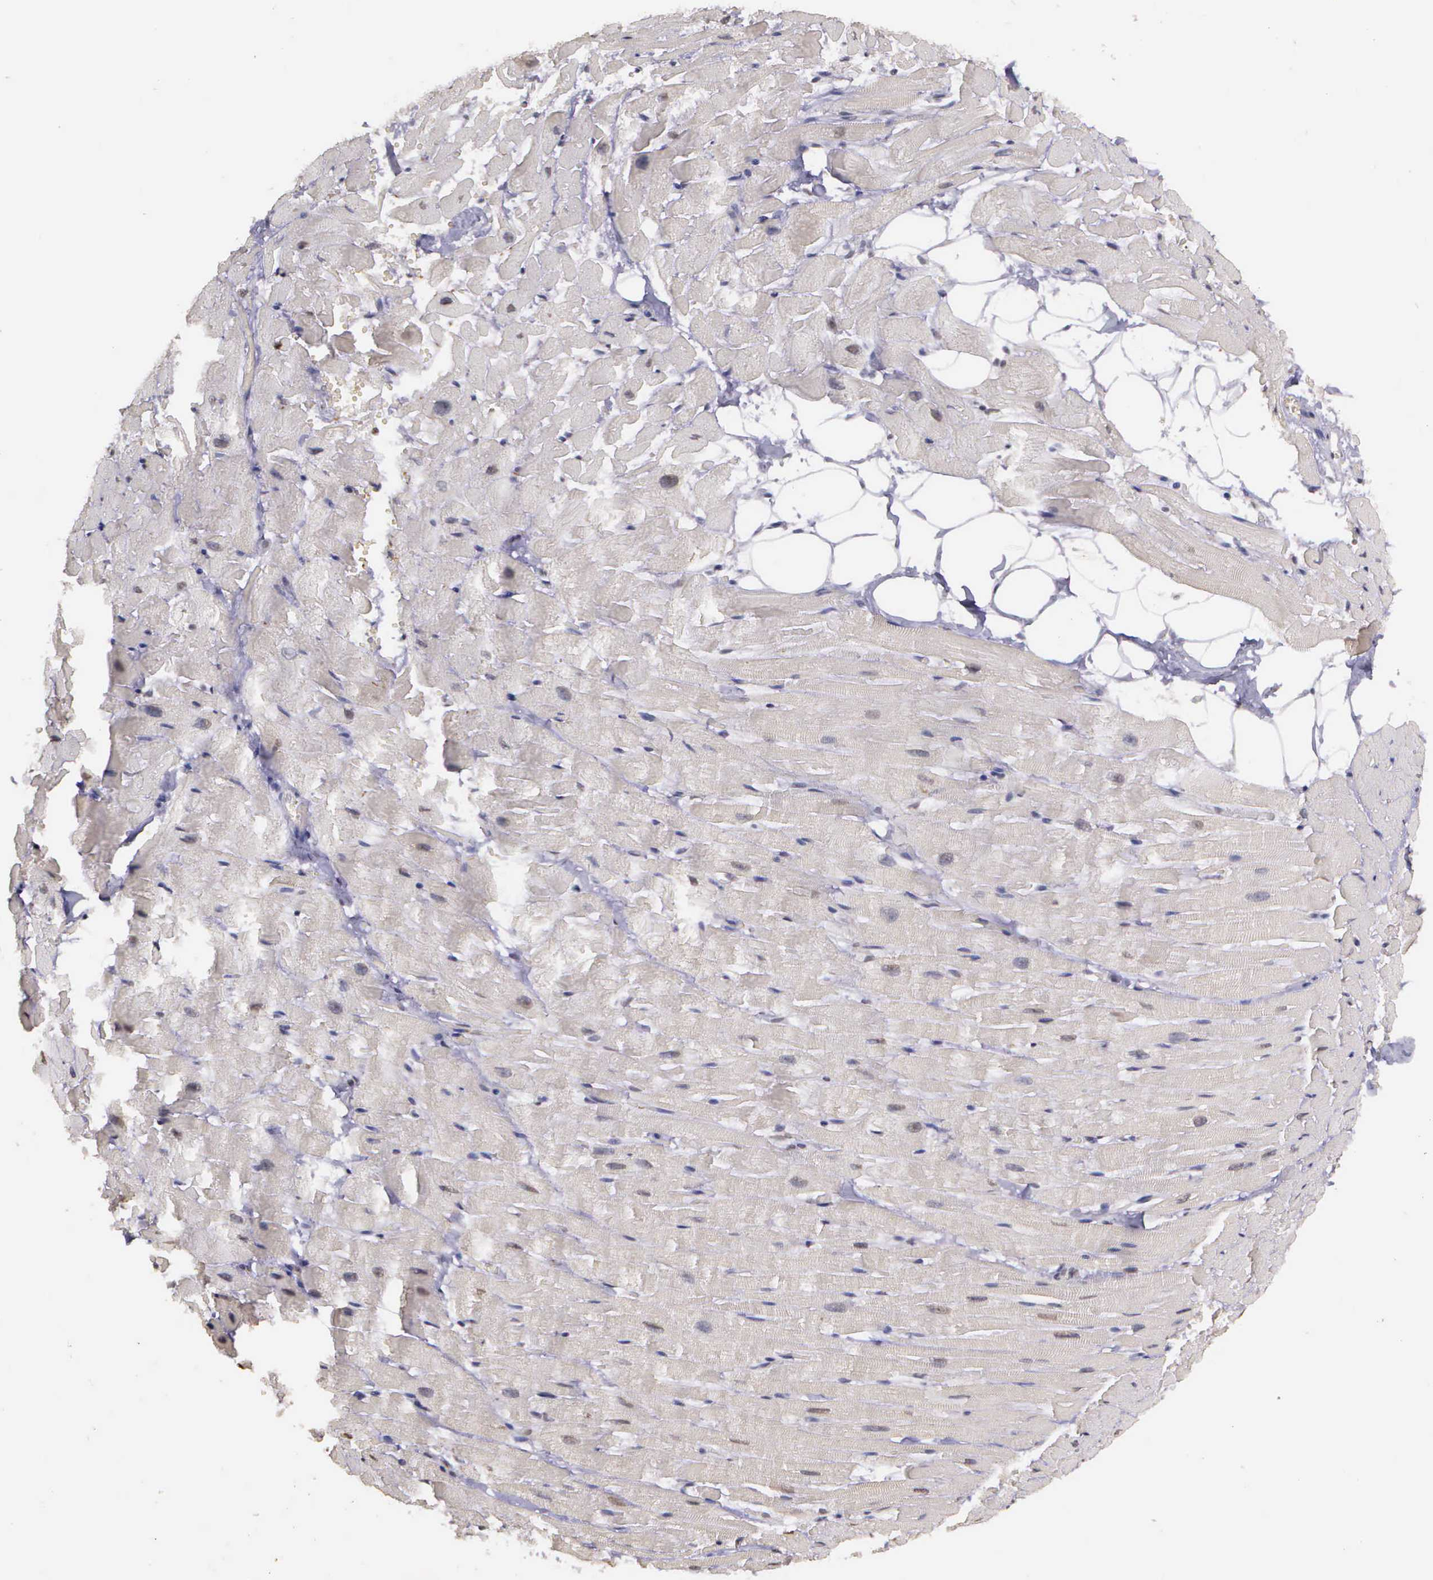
{"staining": {"intensity": "negative", "quantity": "none", "location": "none"}, "tissue": "heart muscle", "cell_type": "Cardiomyocytes", "image_type": "normal", "snomed": [{"axis": "morphology", "description": "Normal tissue, NOS"}, {"axis": "topography", "description": "Heart"}], "caption": "Immunohistochemistry image of unremarkable heart muscle stained for a protein (brown), which reveals no positivity in cardiomyocytes.", "gene": "ARMCX5", "patient": {"sex": "female", "age": 19}}